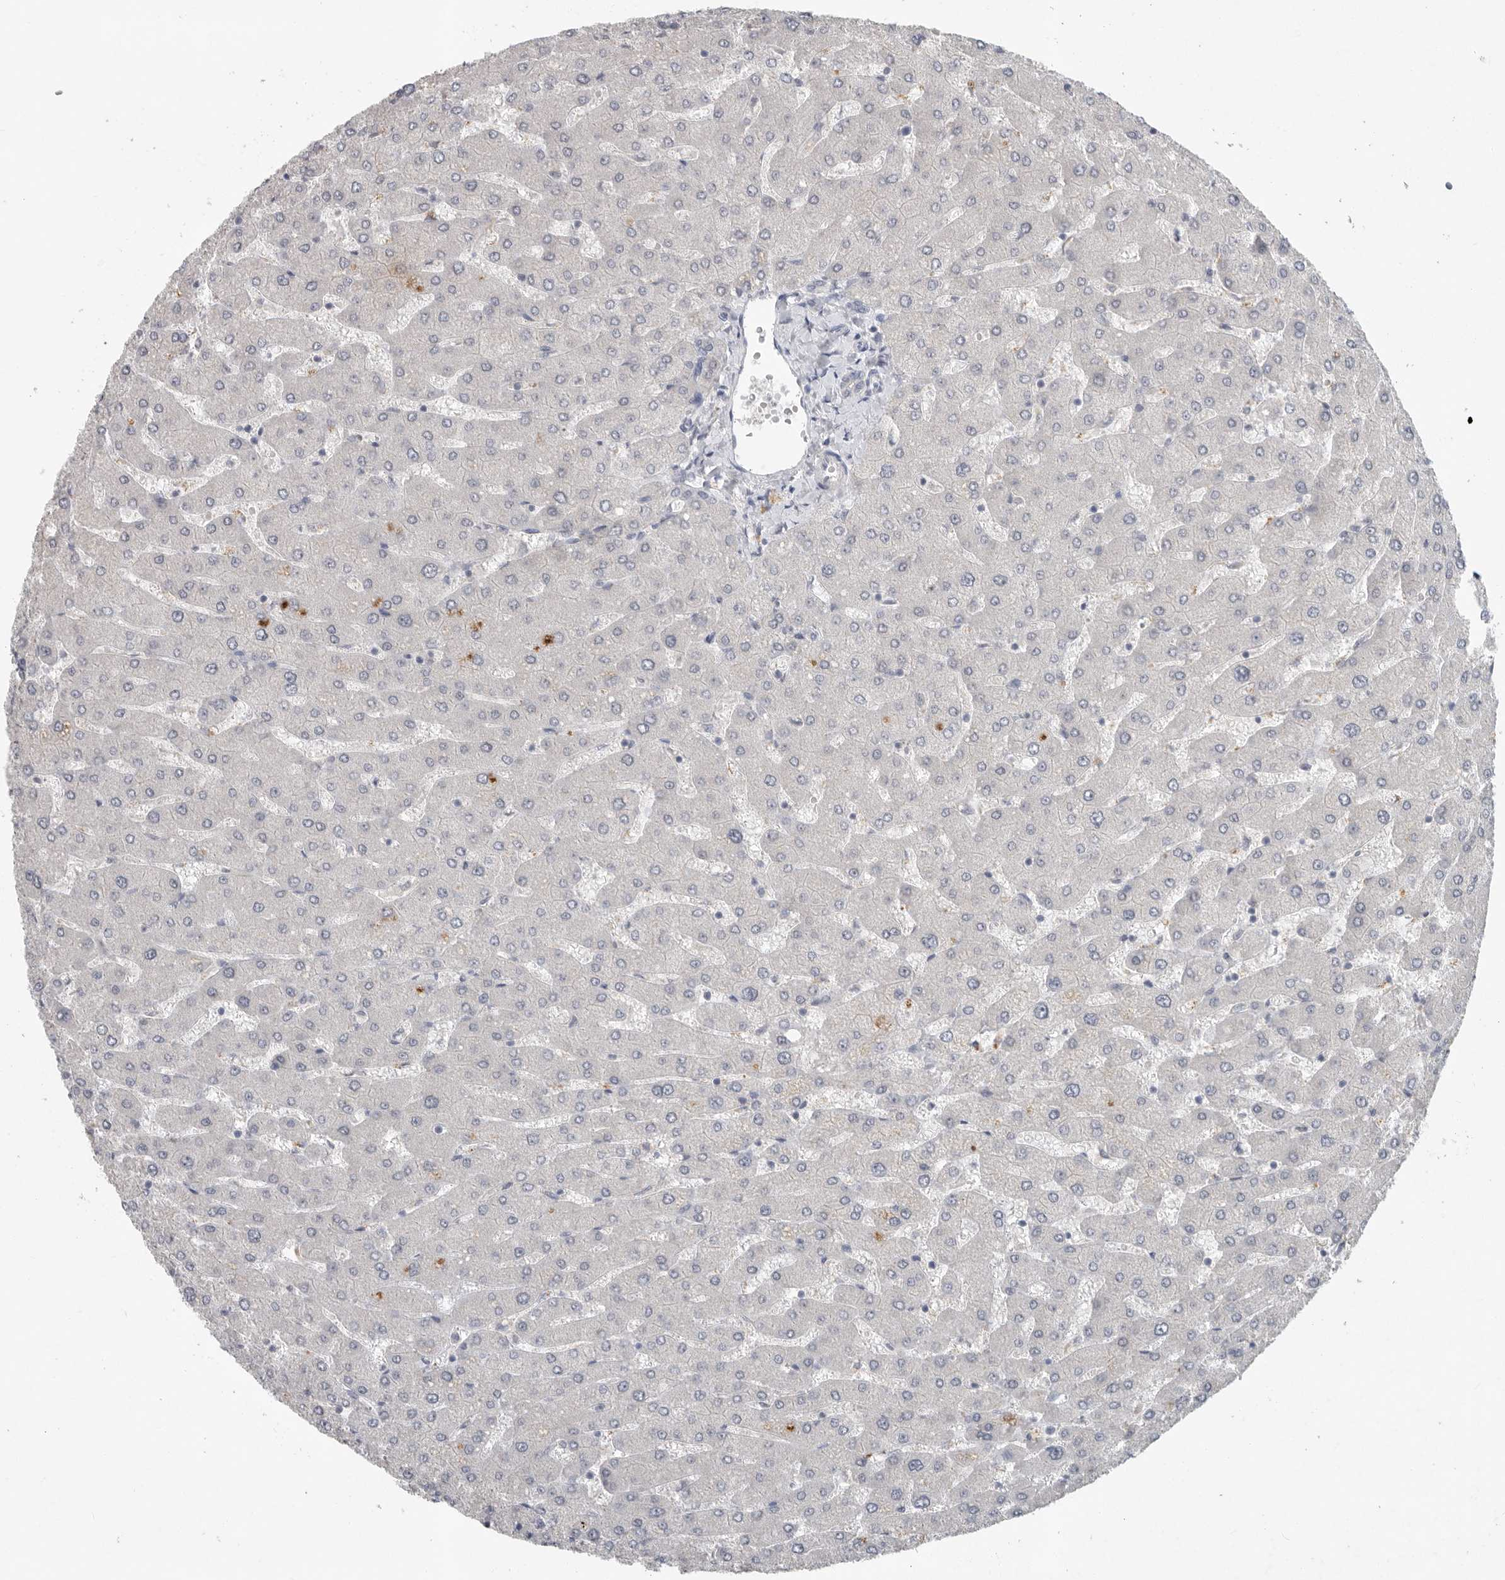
{"staining": {"intensity": "negative", "quantity": "none", "location": "none"}, "tissue": "liver", "cell_type": "Cholangiocytes", "image_type": "normal", "snomed": [{"axis": "morphology", "description": "Normal tissue, NOS"}, {"axis": "topography", "description": "Liver"}], "caption": "Immunohistochemistry (IHC) micrograph of benign liver: human liver stained with DAB displays no significant protein positivity in cholangiocytes.", "gene": "REG4", "patient": {"sex": "male", "age": 55}}